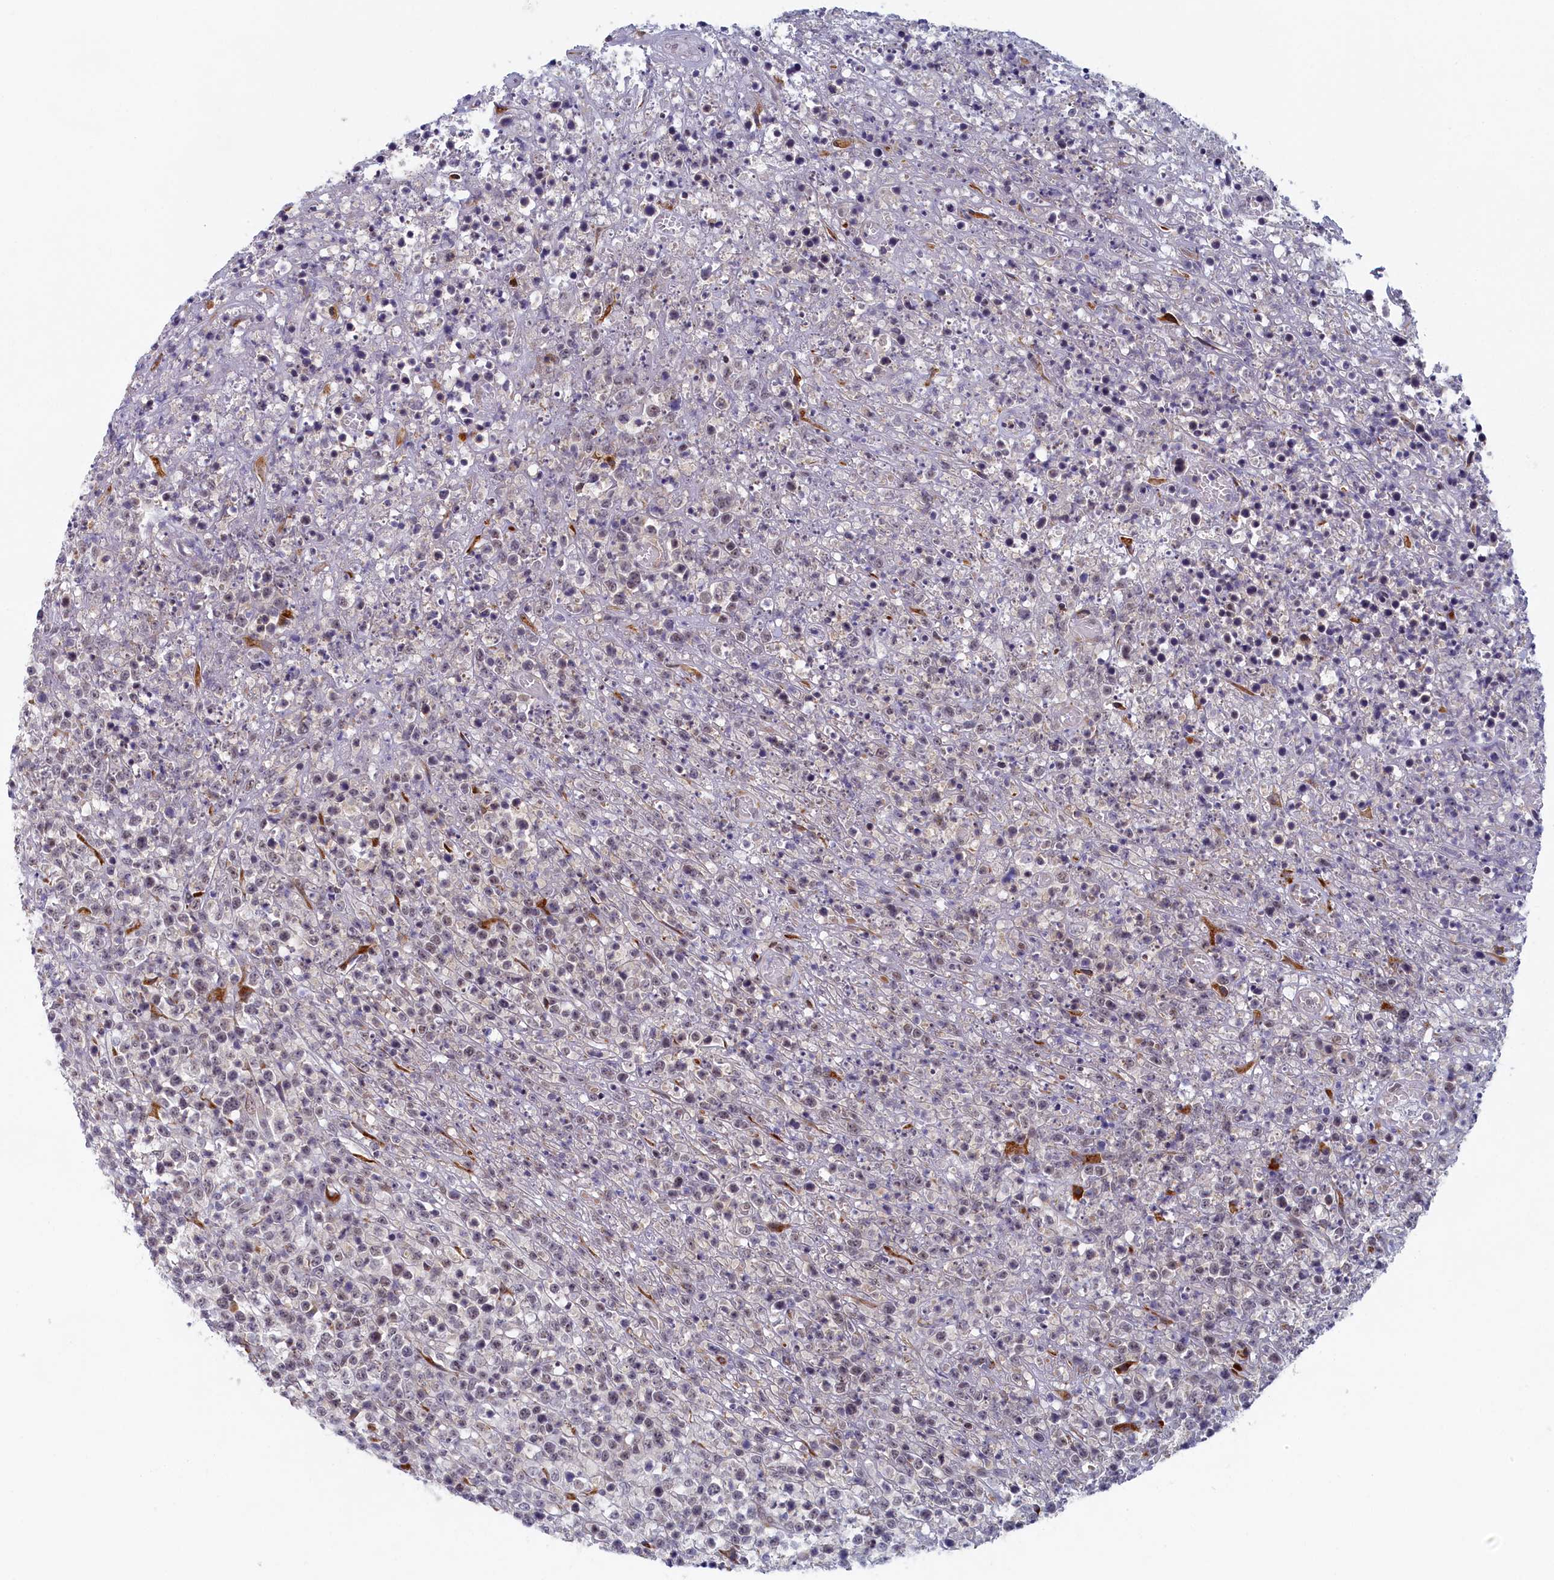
{"staining": {"intensity": "negative", "quantity": "none", "location": "none"}, "tissue": "lymphoma", "cell_type": "Tumor cells", "image_type": "cancer", "snomed": [{"axis": "morphology", "description": "Malignant lymphoma, non-Hodgkin's type, High grade"}, {"axis": "topography", "description": "Colon"}], "caption": "IHC histopathology image of high-grade malignant lymphoma, non-Hodgkin's type stained for a protein (brown), which reveals no staining in tumor cells.", "gene": "DNAJC17", "patient": {"sex": "female", "age": 53}}